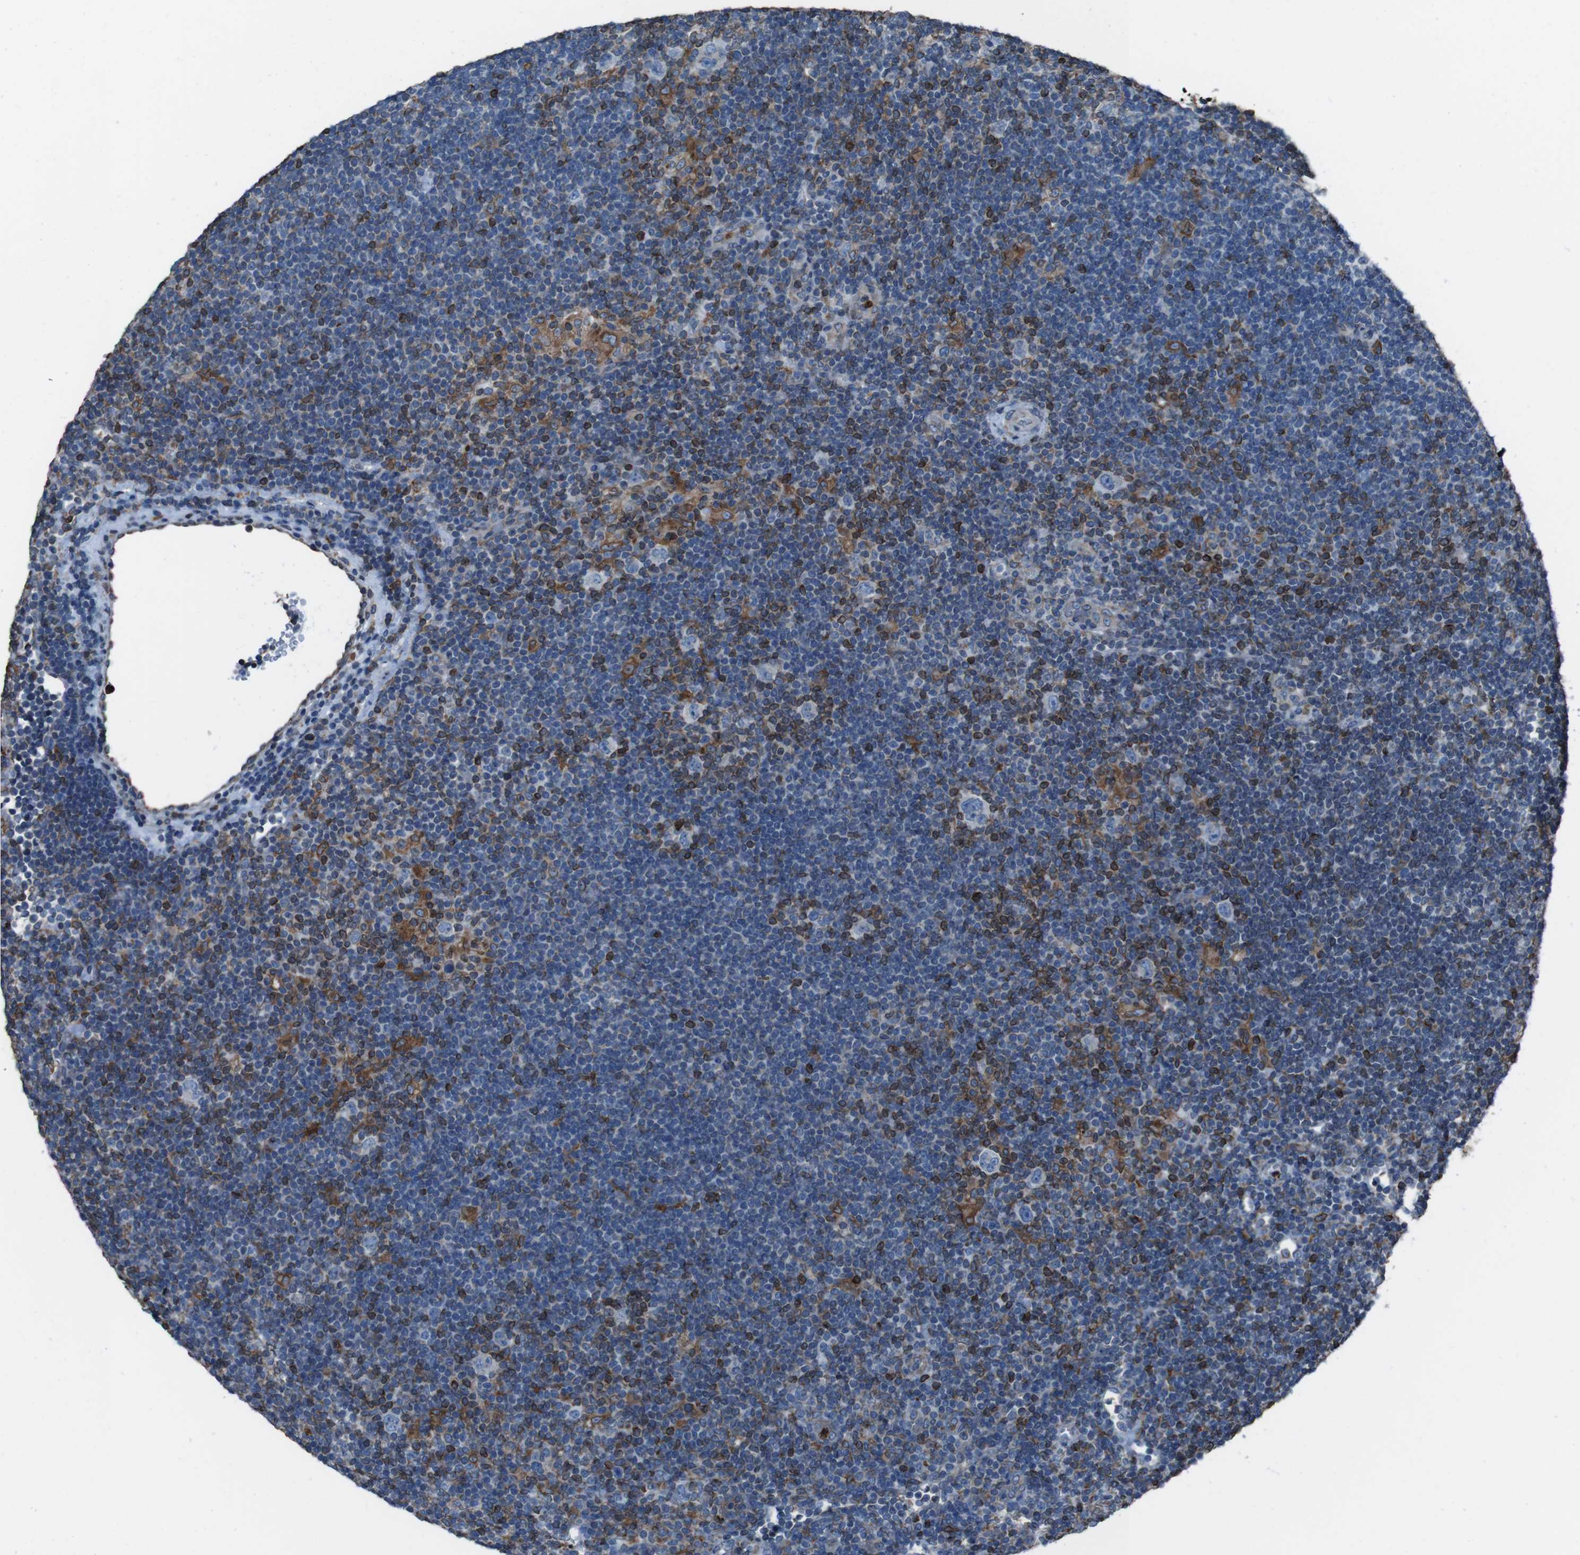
{"staining": {"intensity": "negative", "quantity": "none", "location": "none"}, "tissue": "lymphoma", "cell_type": "Tumor cells", "image_type": "cancer", "snomed": [{"axis": "morphology", "description": "Hodgkin's disease, NOS"}, {"axis": "topography", "description": "Lymph node"}], "caption": "Lymphoma was stained to show a protein in brown. There is no significant staining in tumor cells. (DAB (3,3'-diaminobenzidine) immunohistochemistry with hematoxylin counter stain).", "gene": "APMAP", "patient": {"sex": "female", "age": 57}}